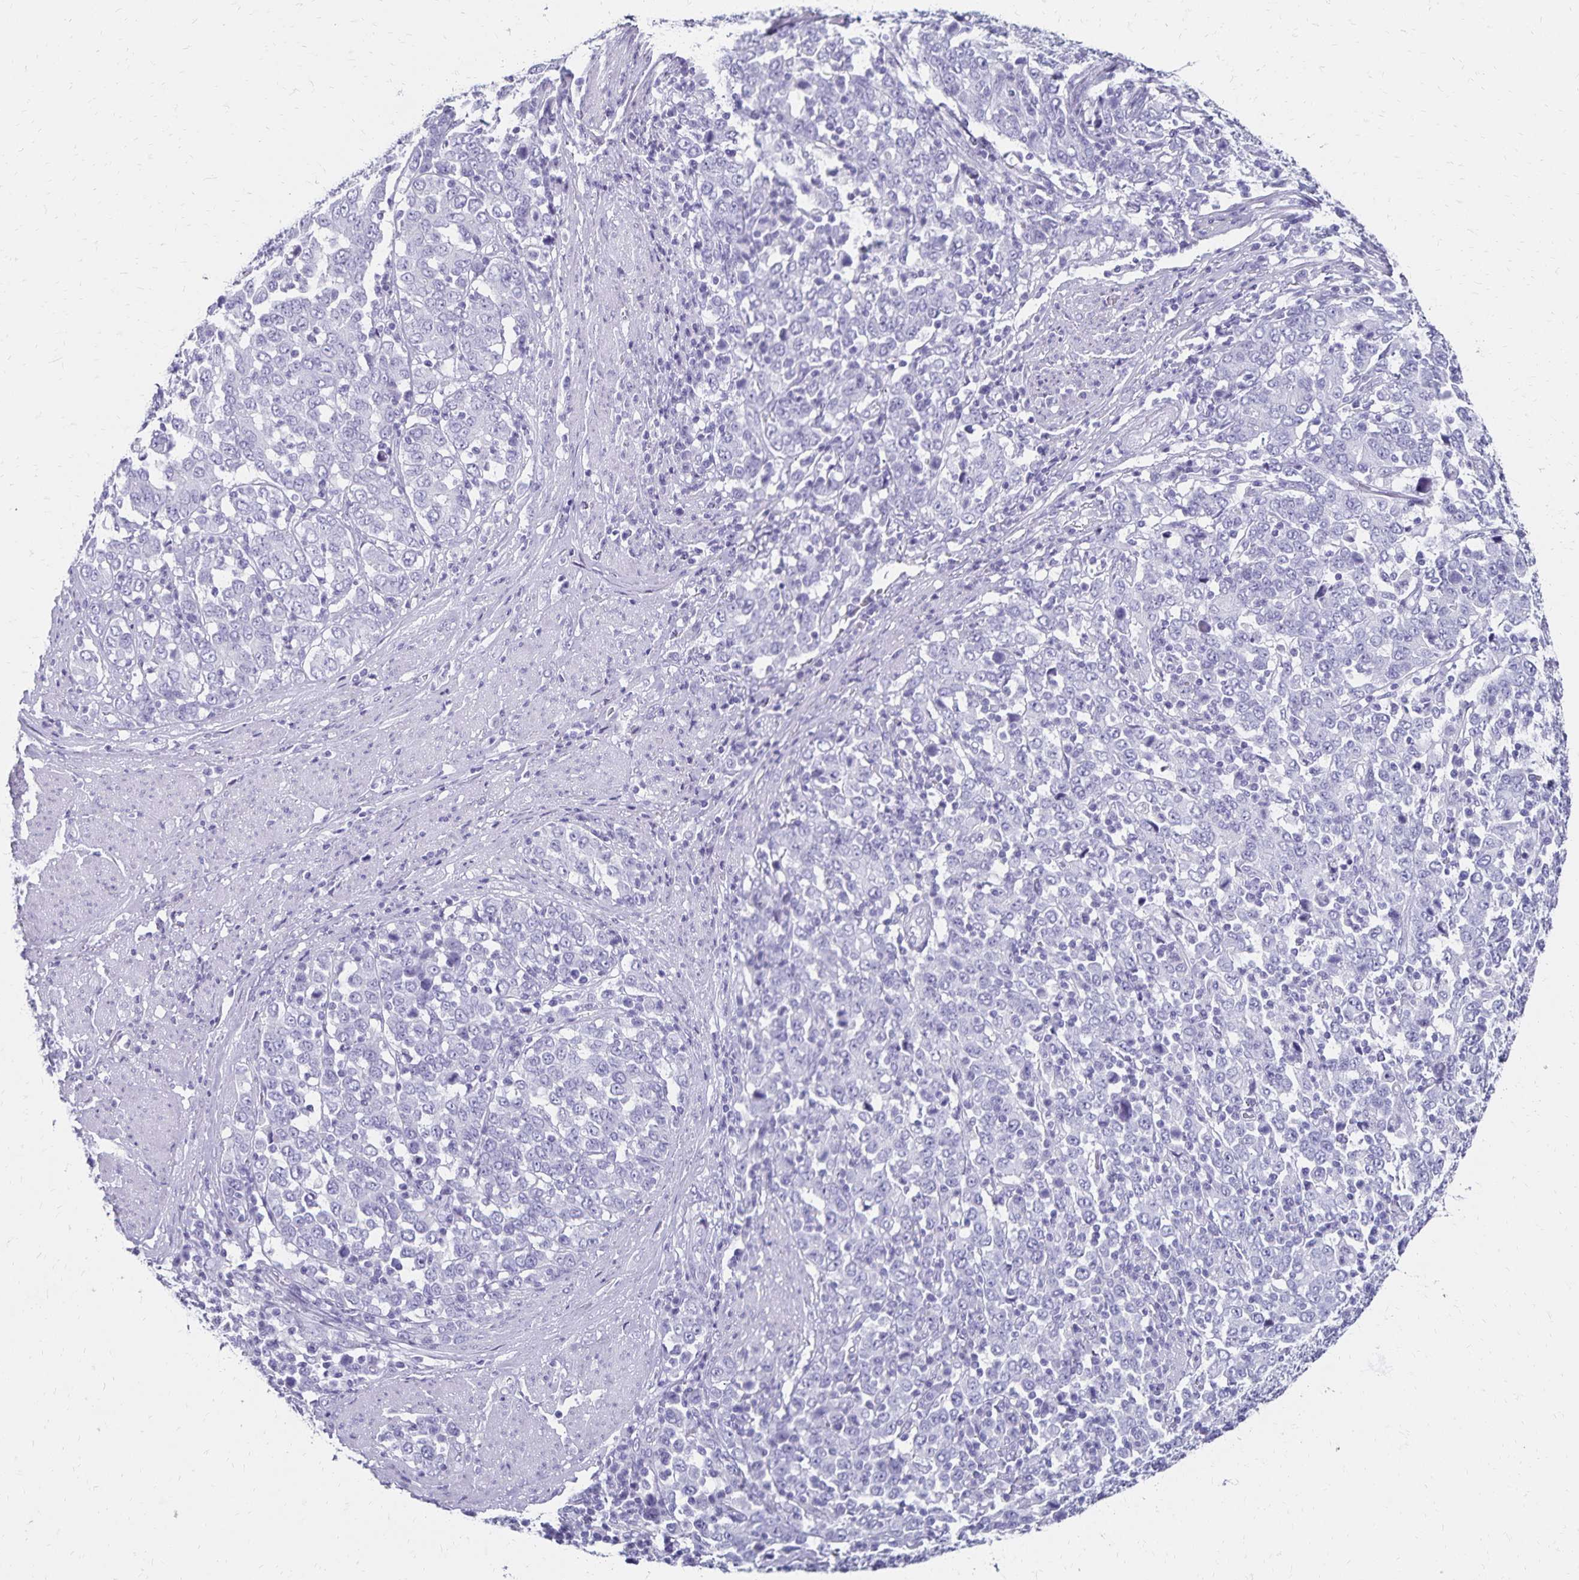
{"staining": {"intensity": "negative", "quantity": "none", "location": "none"}, "tissue": "stomach cancer", "cell_type": "Tumor cells", "image_type": "cancer", "snomed": [{"axis": "morphology", "description": "Adenocarcinoma, NOS"}, {"axis": "topography", "description": "Stomach, upper"}], "caption": "DAB immunohistochemical staining of stomach cancer exhibits no significant expression in tumor cells.", "gene": "GIP", "patient": {"sex": "male", "age": 69}}